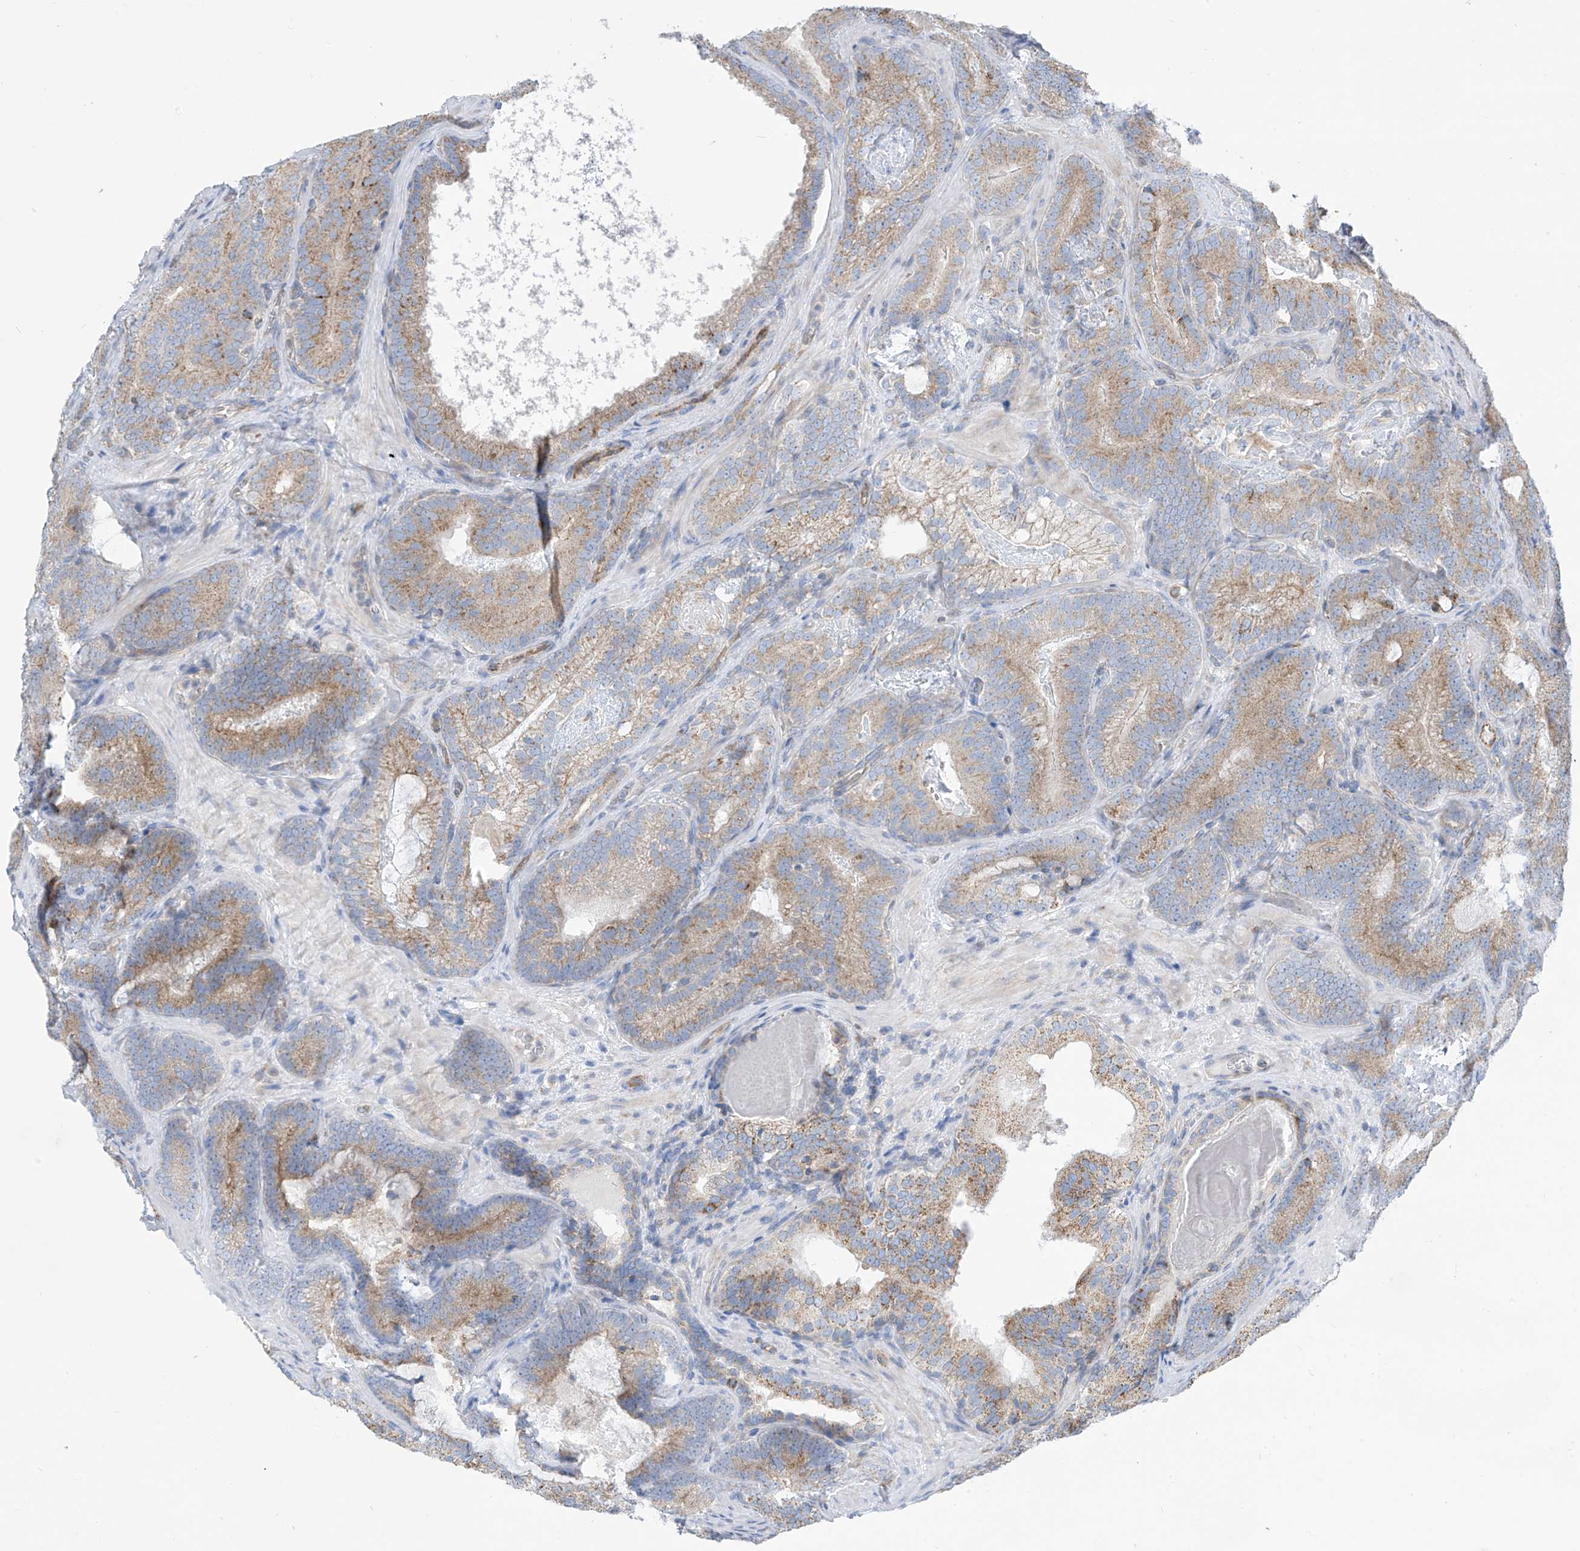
{"staining": {"intensity": "moderate", "quantity": "25%-75%", "location": "cytoplasmic/membranous"}, "tissue": "prostate cancer", "cell_type": "Tumor cells", "image_type": "cancer", "snomed": [{"axis": "morphology", "description": "Adenocarcinoma, High grade"}, {"axis": "topography", "description": "Prostate"}], "caption": "Protein analysis of prostate high-grade adenocarcinoma tissue reveals moderate cytoplasmic/membranous positivity in approximately 25%-75% of tumor cells. (DAB (3,3'-diaminobenzidine) = brown stain, brightfield microscopy at high magnification).", "gene": "EIF5B", "patient": {"sex": "male", "age": 66}}